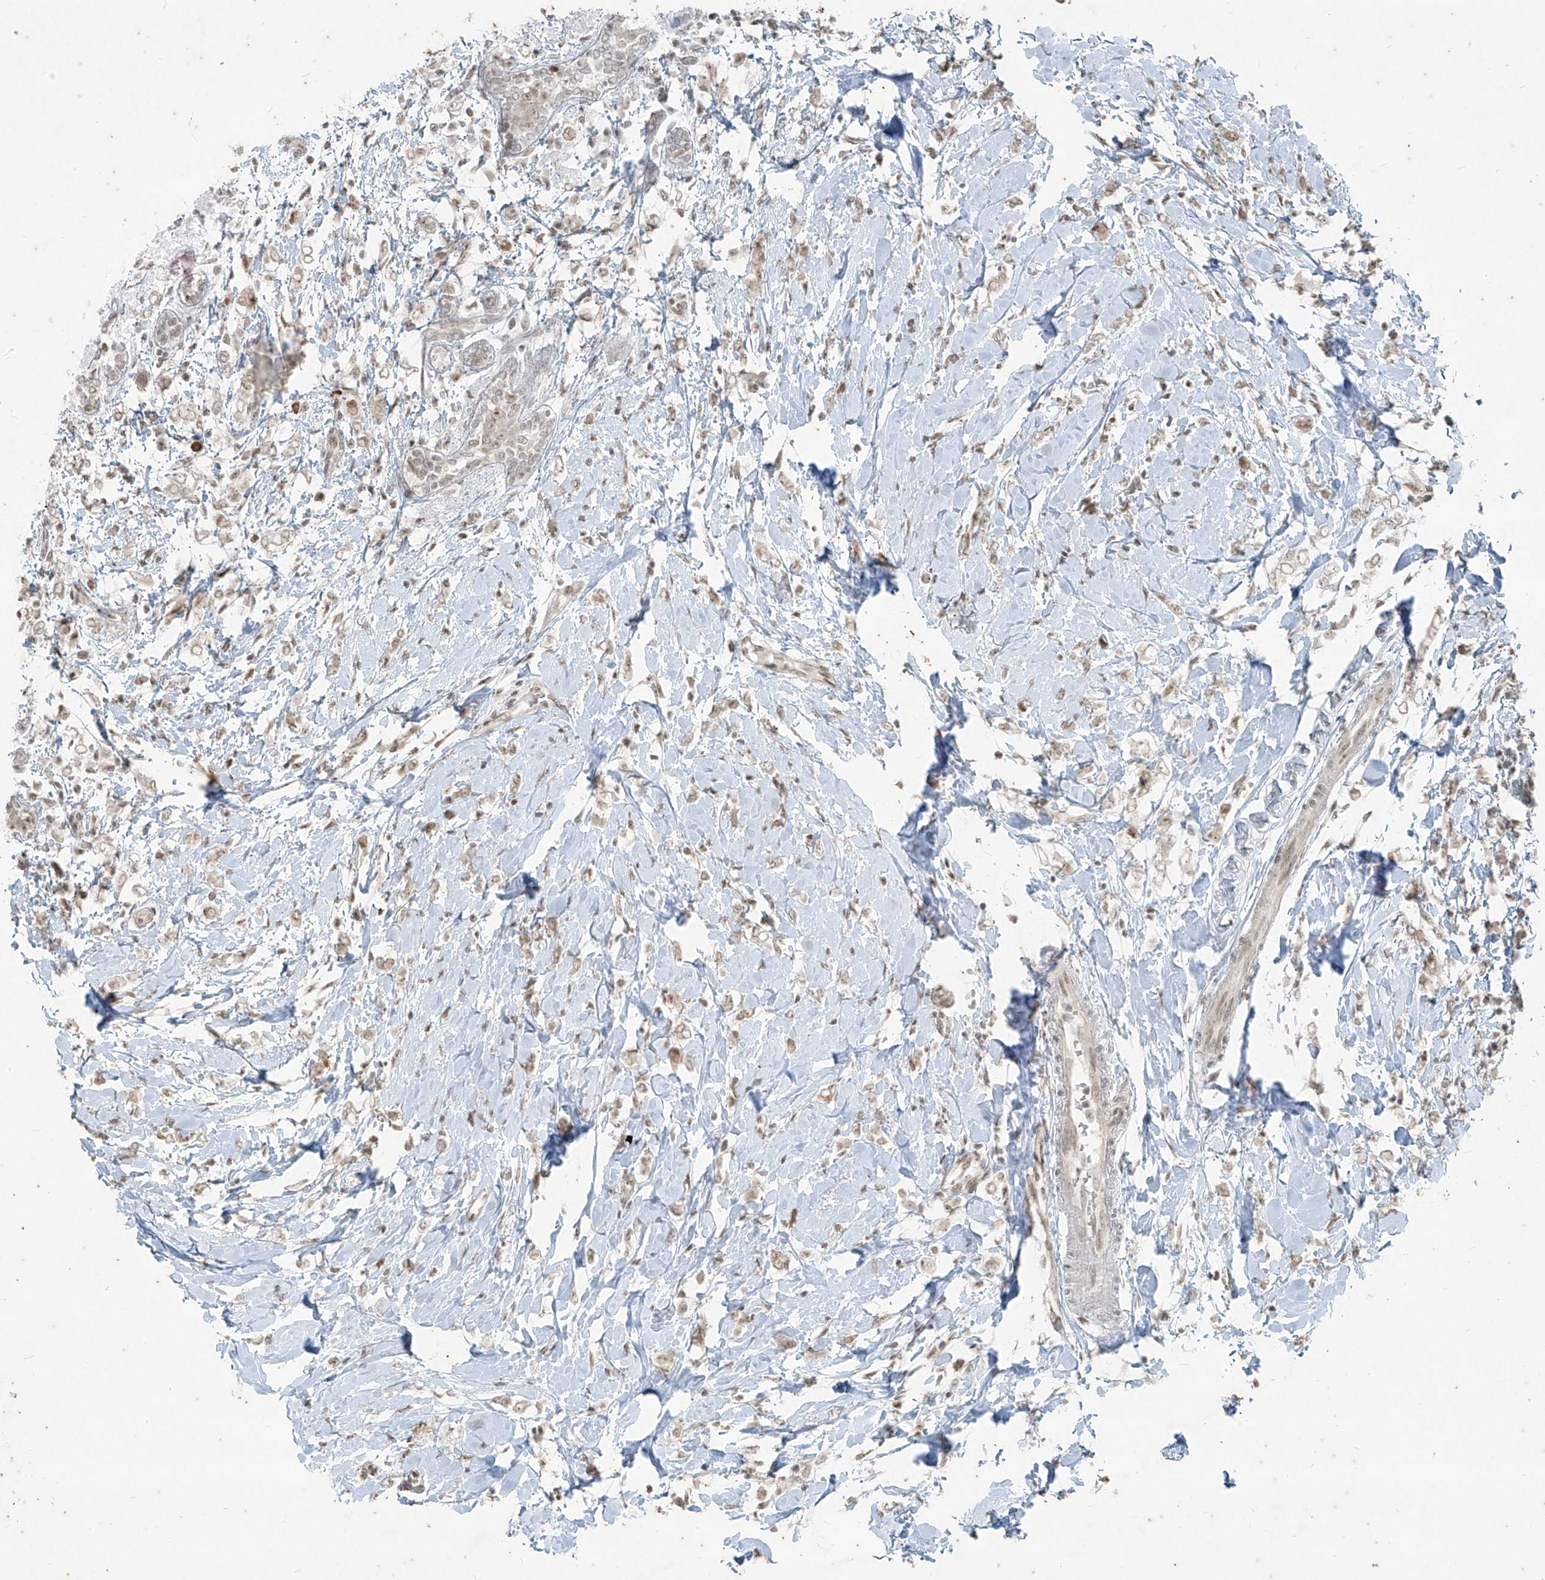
{"staining": {"intensity": "weak", "quantity": "25%-75%", "location": "nuclear"}, "tissue": "breast cancer", "cell_type": "Tumor cells", "image_type": "cancer", "snomed": [{"axis": "morphology", "description": "Normal tissue, NOS"}, {"axis": "morphology", "description": "Lobular carcinoma"}, {"axis": "topography", "description": "Breast"}], "caption": "Immunohistochemistry image of neoplastic tissue: human lobular carcinoma (breast) stained using IHC displays low levels of weak protein expression localized specifically in the nuclear of tumor cells, appearing as a nuclear brown color.", "gene": "ZNF354B", "patient": {"sex": "female", "age": 47}}